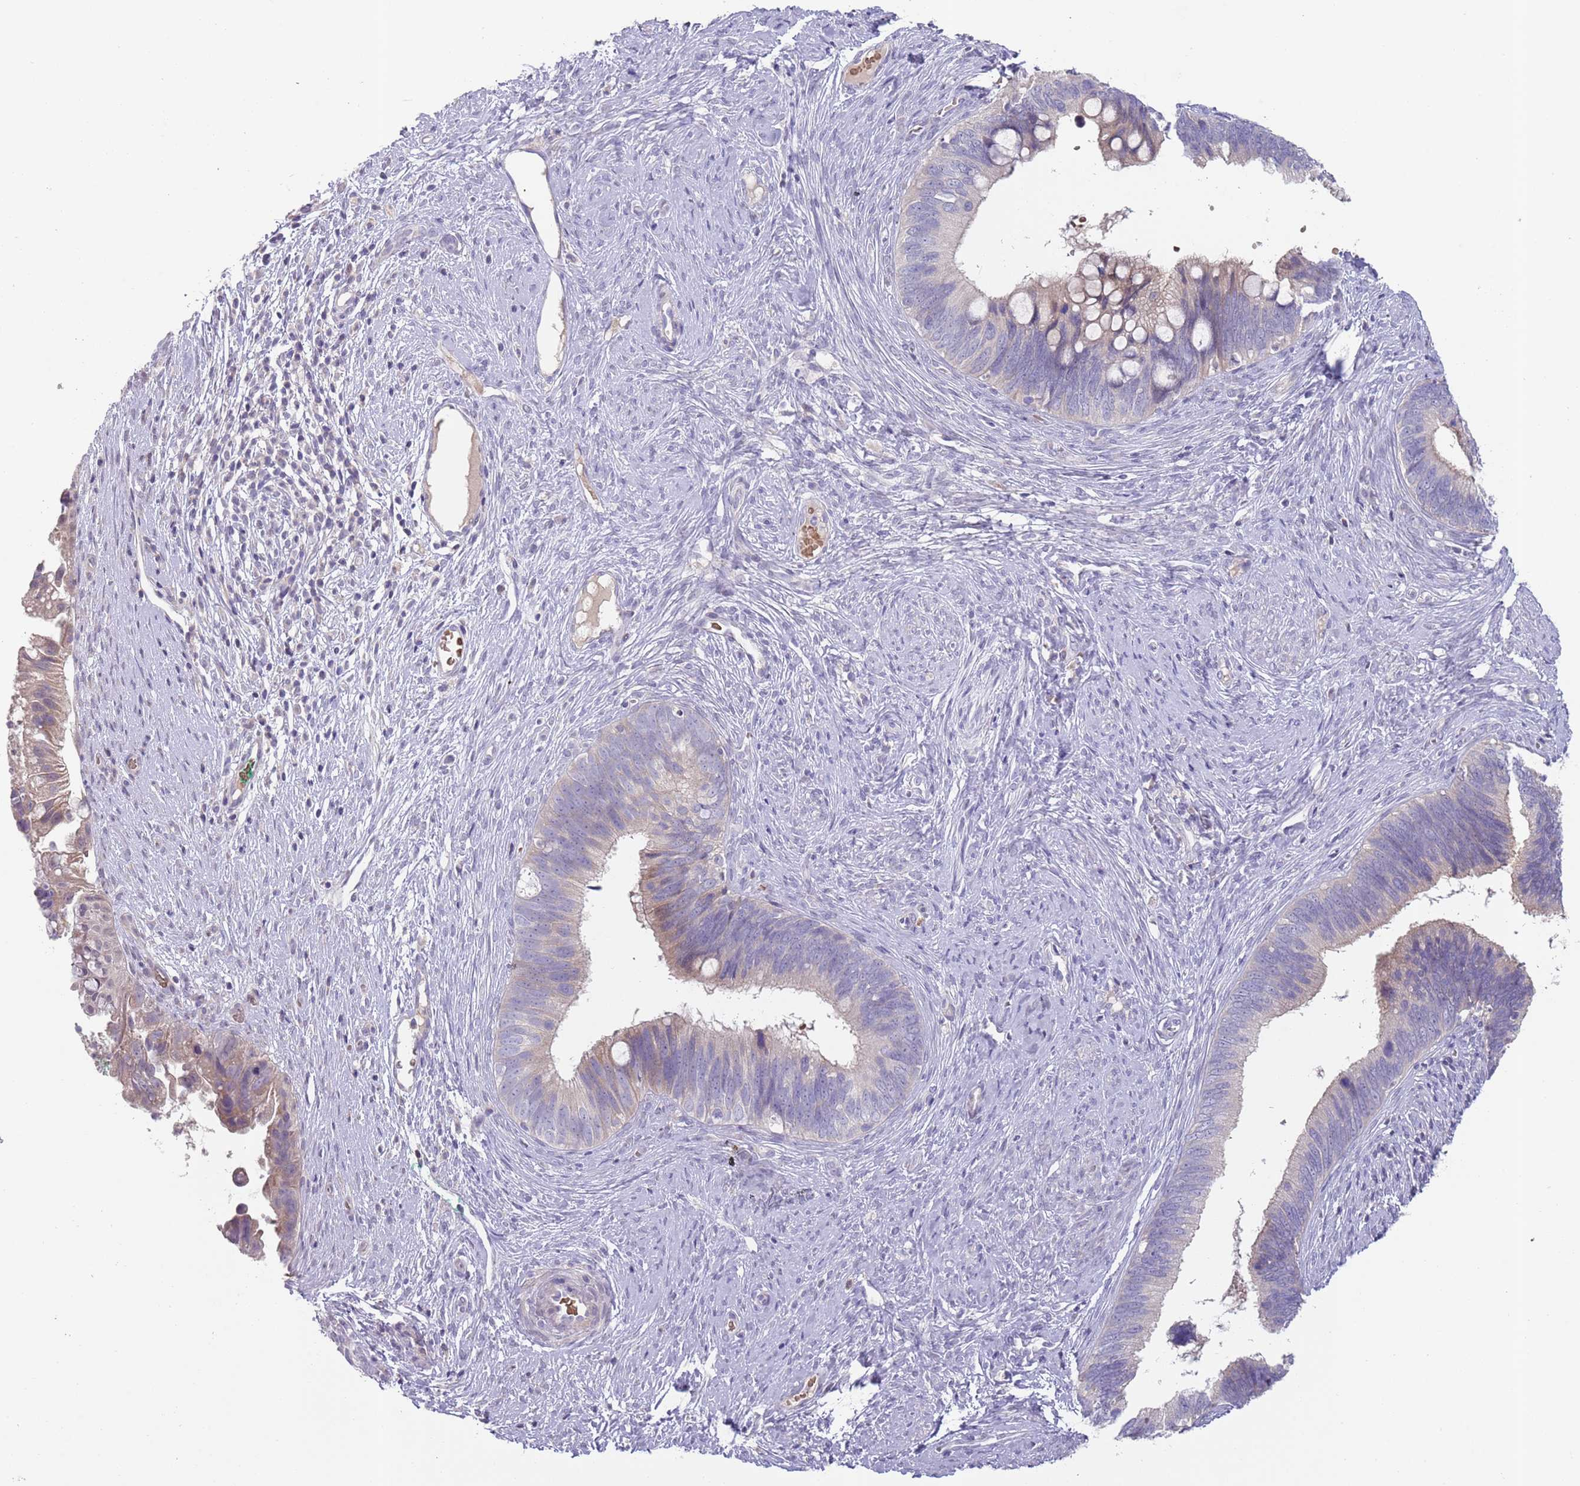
{"staining": {"intensity": "weak", "quantity": "<25%", "location": "cytoplasmic/membranous"}, "tissue": "cervical cancer", "cell_type": "Tumor cells", "image_type": "cancer", "snomed": [{"axis": "morphology", "description": "Adenocarcinoma, NOS"}, {"axis": "topography", "description": "Cervix"}], "caption": "Tumor cells are negative for protein expression in human cervical adenocarcinoma.", "gene": "PRAC1", "patient": {"sex": "female", "age": 42}}